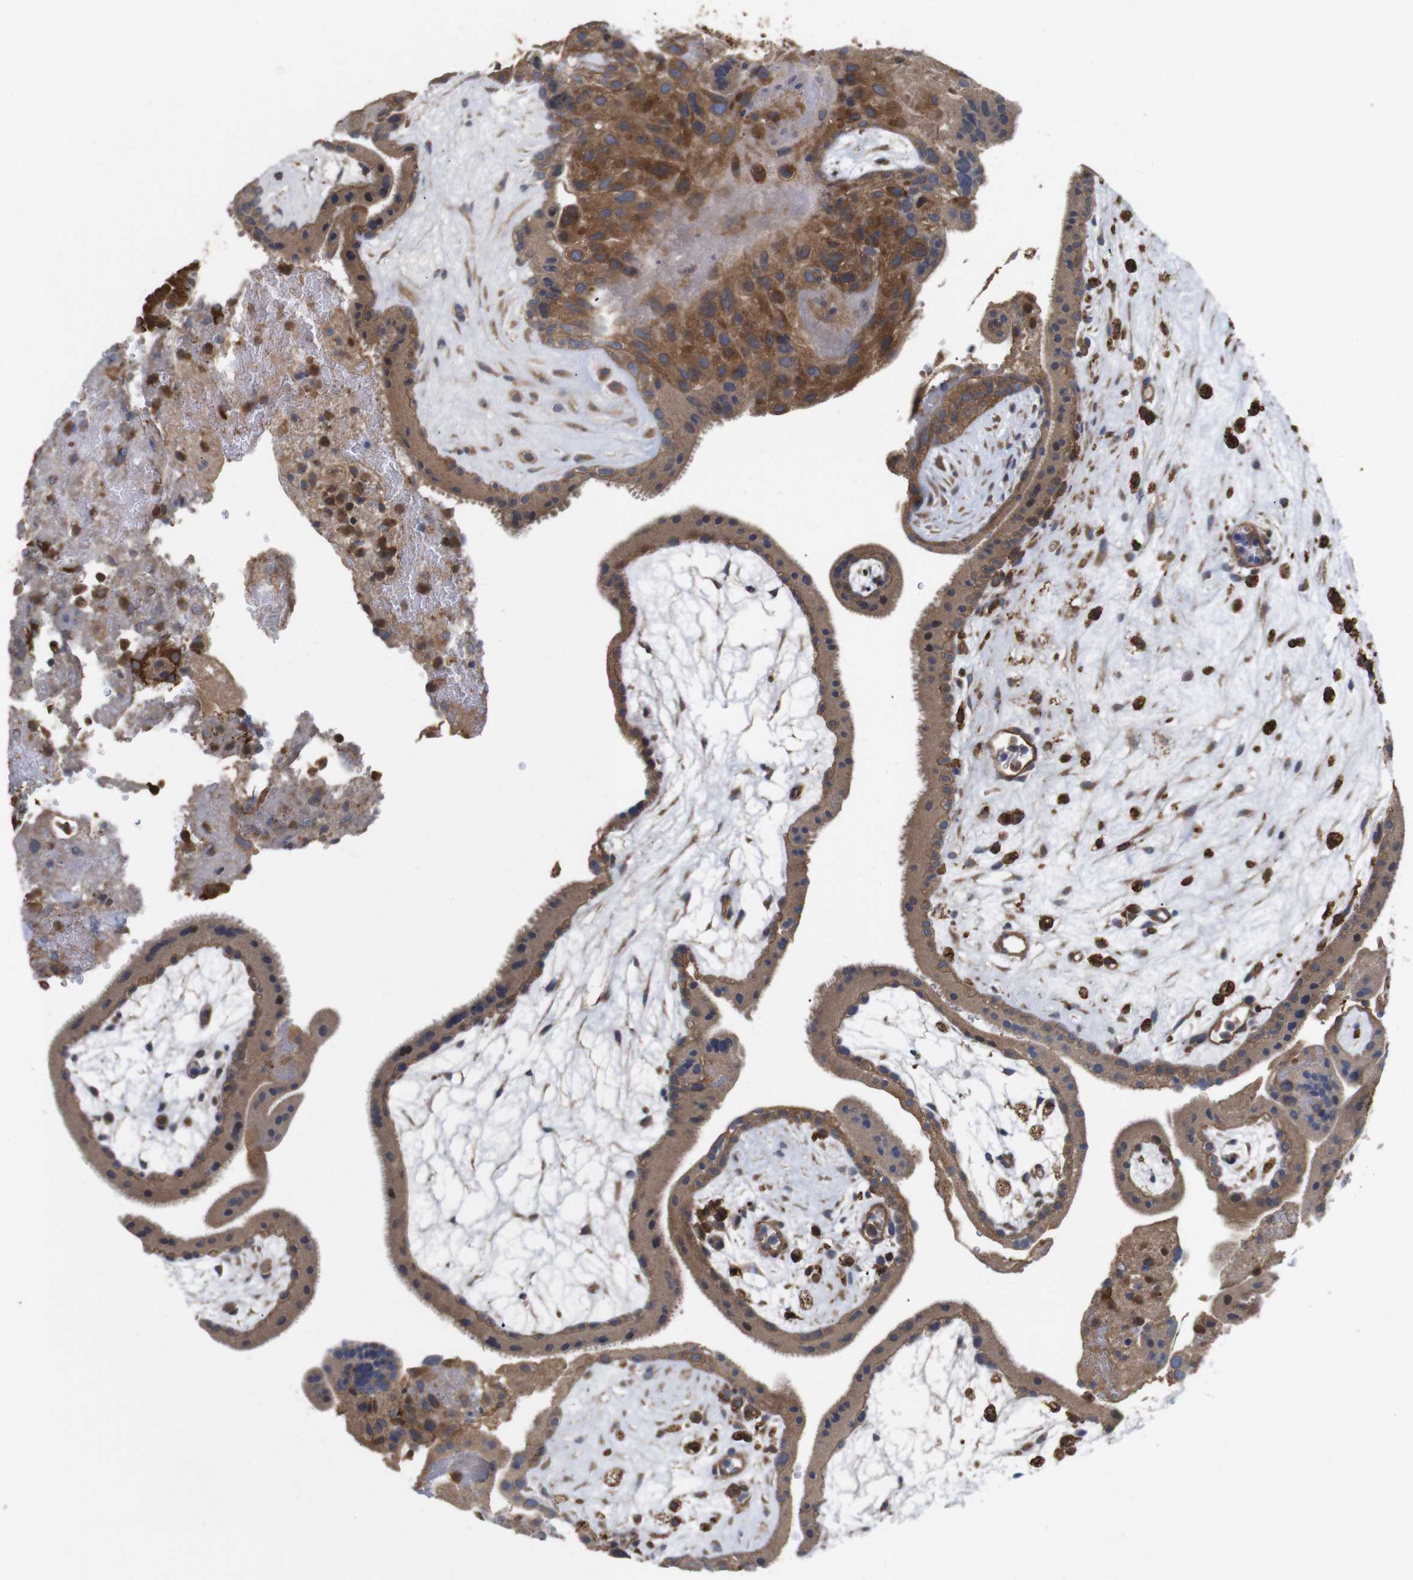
{"staining": {"intensity": "moderate", "quantity": ">75%", "location": "cytoplasmic/membranous"}, "tissue": "placenta", "cell_type": "Trophoblastic cells", "image_type": "normal", "snomed": [{"axis": "morphology", "description": "Normal tissue, NOS"}, {"axis": "topography", "description": "Placenta"}], "caption": "Moderate cytoplasmic/membranous protein expression is appreciated in approximately >75% of trophoblastic cells in placenta.", "gene": "TIAM1", "patient": {"sex": "female", "age": 19}}